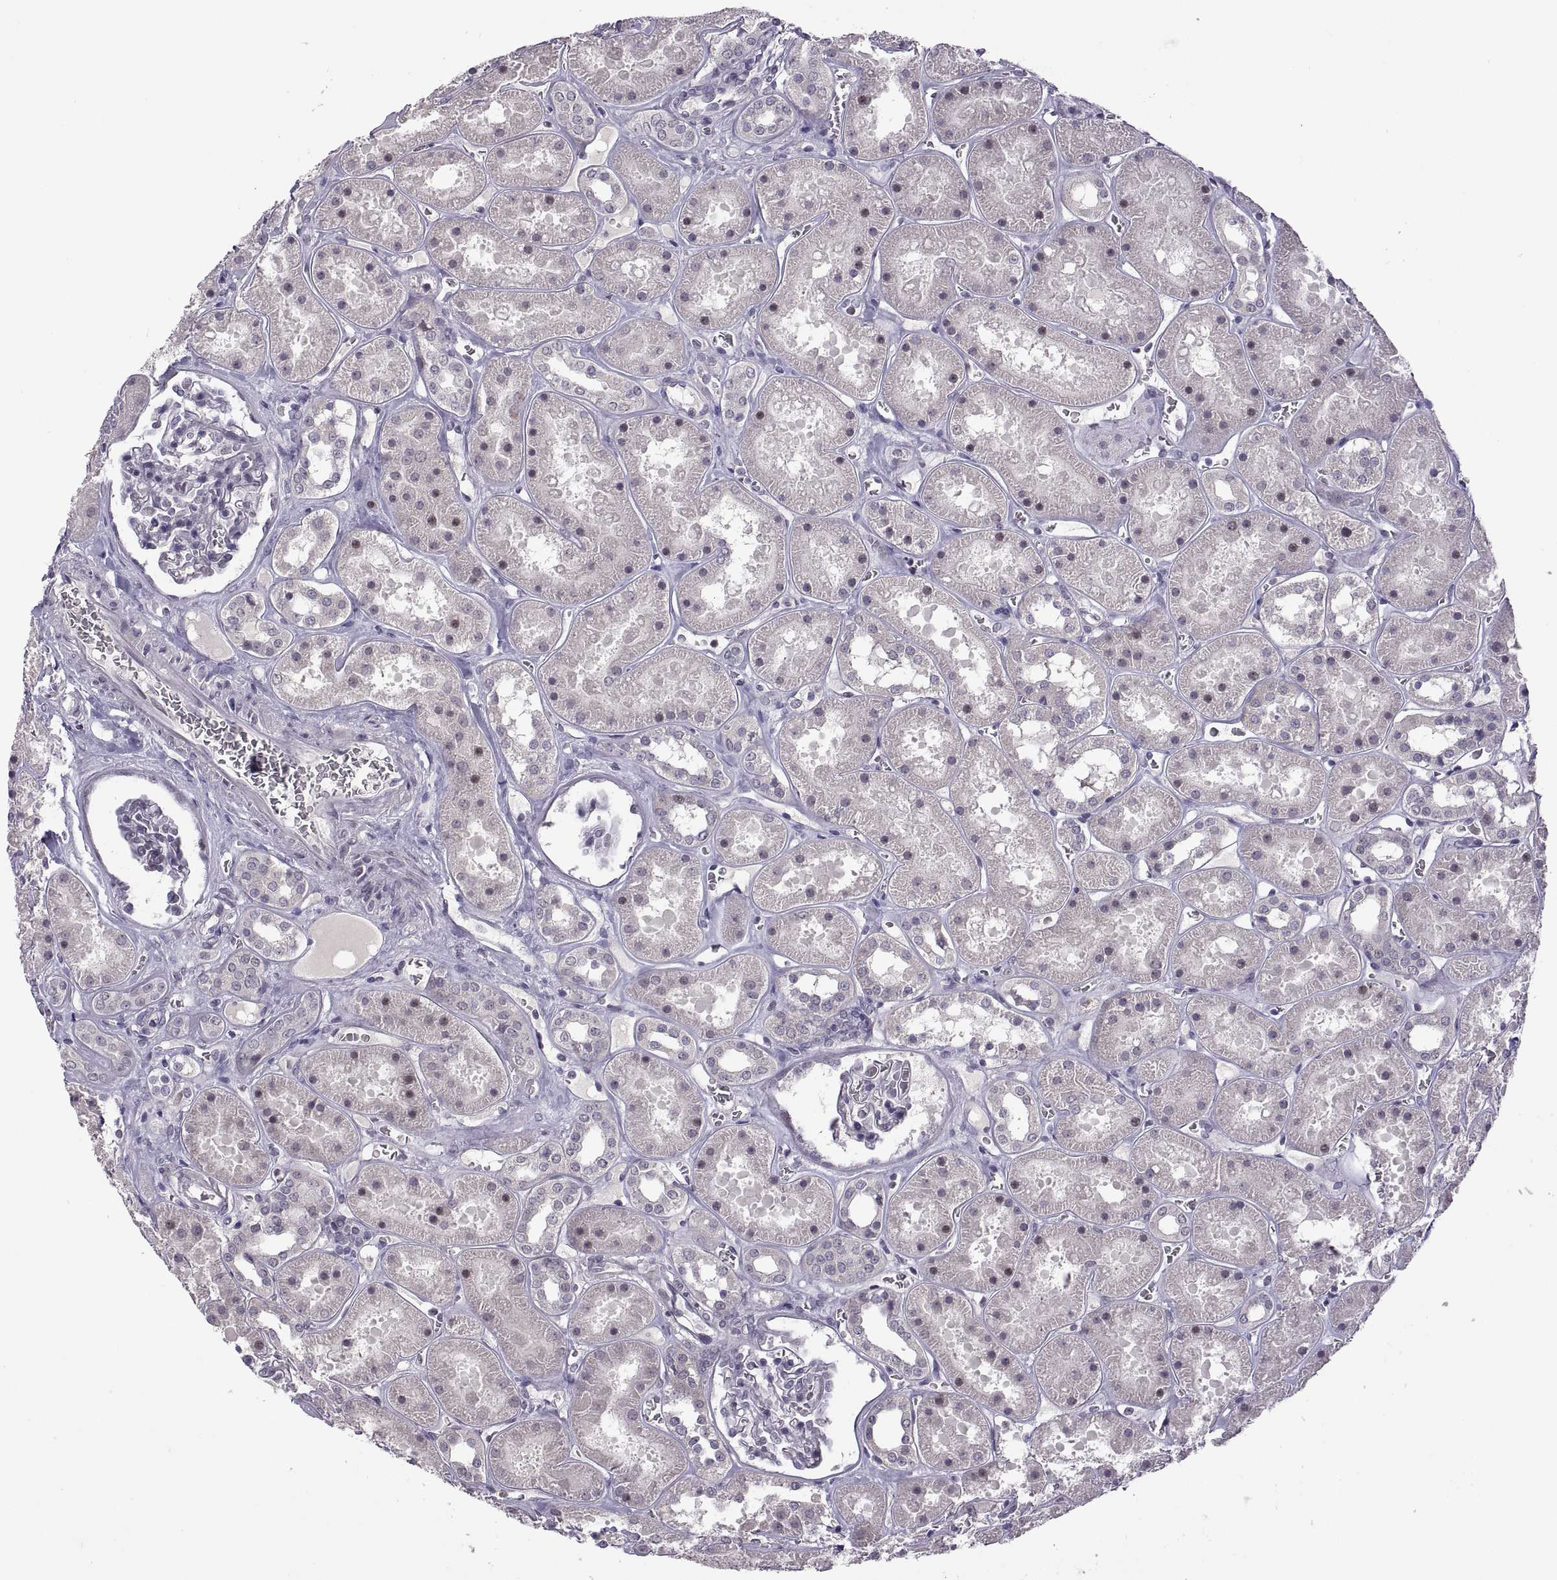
{"staining": {"intensity": "negative", "quantity": "none", "location": "none"}, "tissue": "kidney", "cell_type": "Cells in glomeruli", "image_type": "normal", "snomed": [{"axis": "morphology", "description": "Normal tissue, NOS"}, {"axis": "topography", "description": "Kidney"}], "caption": "This is an immunohistochemistry (IHC) micrograph of unremarkable kidney. There is no expression in cells in glomeruli.", "gene": "NEK2", "patient": {"sex": "female", "age": 41}}